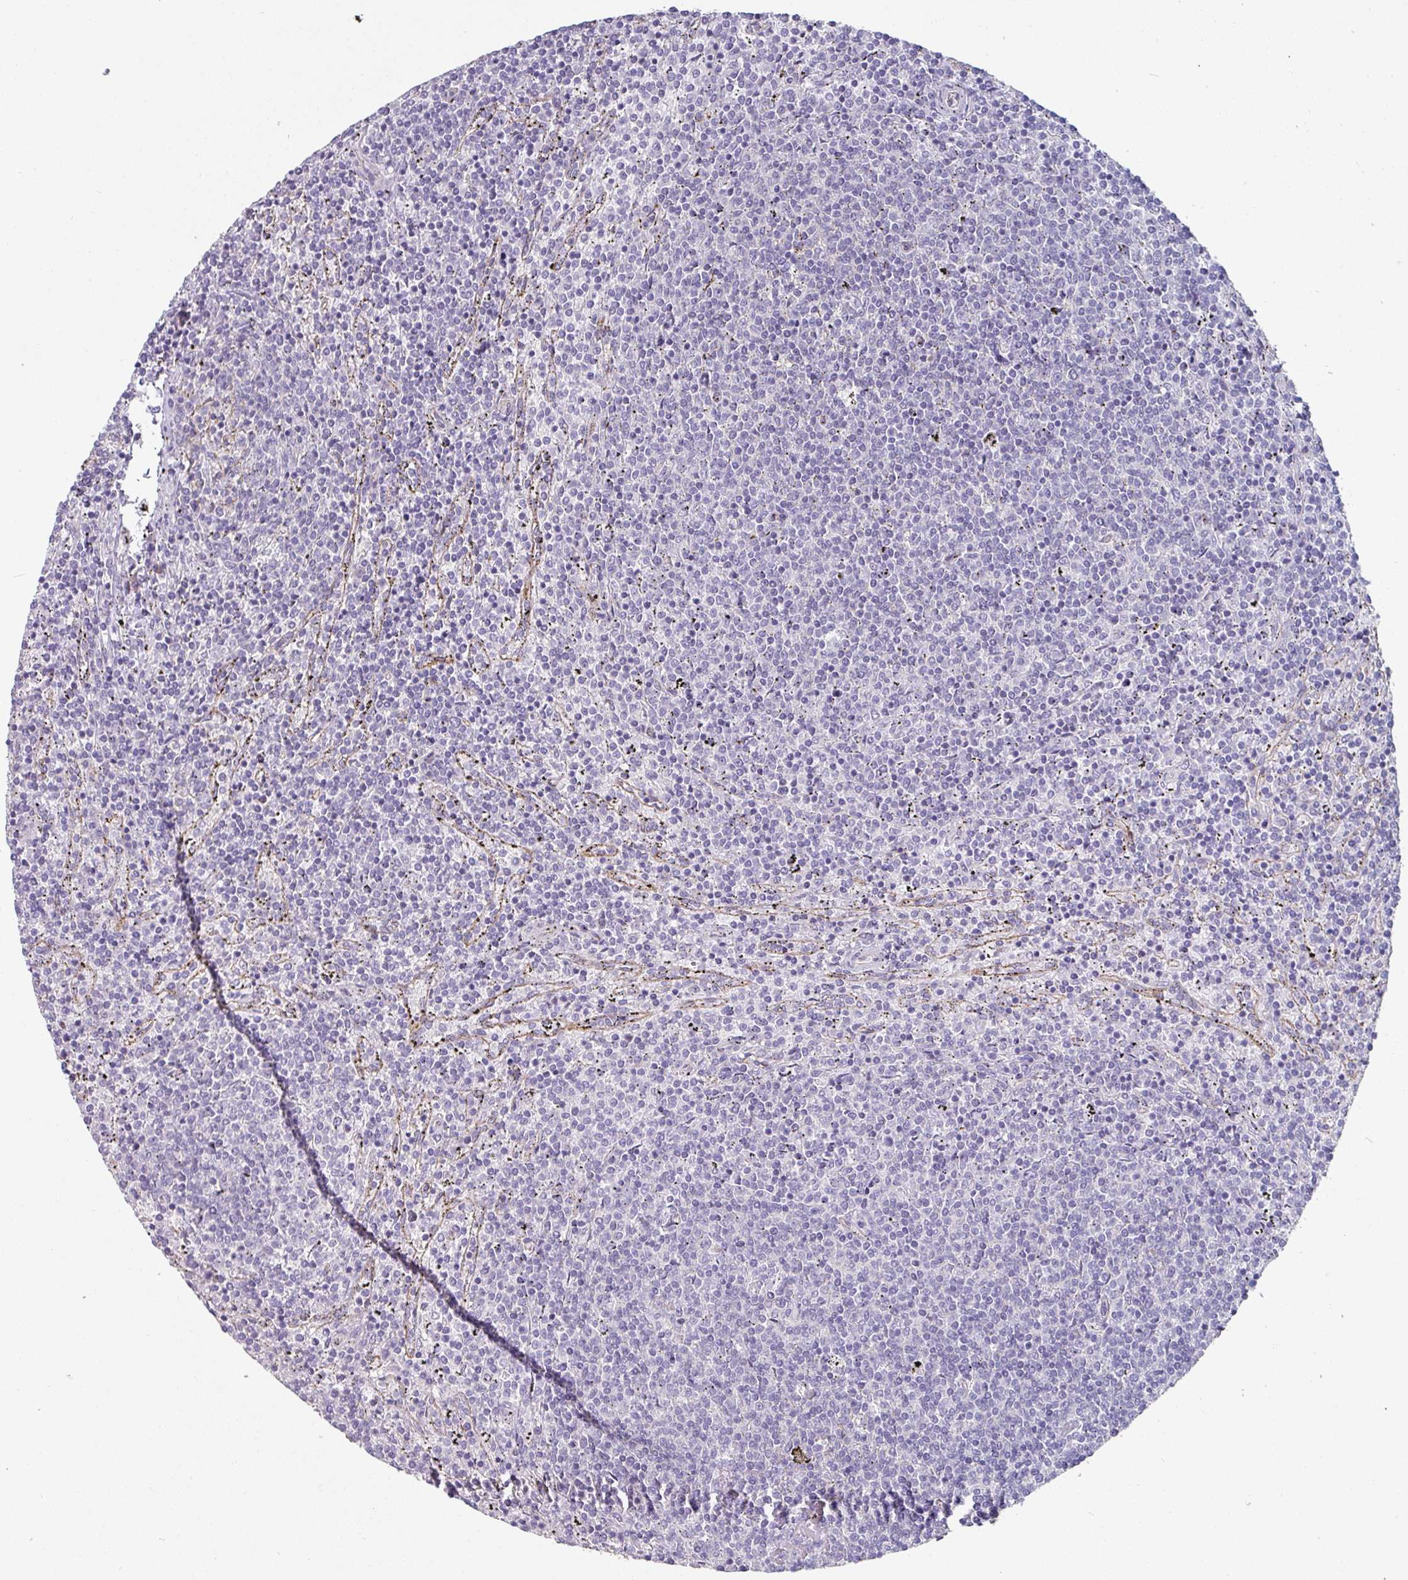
{"staining": {"intensity": "negative", "quantity": "none", "location": "none"}, "tissue": "lymphoma", "cell_type": "Tumor cells", "image_type": "cancer", "snomed": [{"axis": "morphology", "description": "Malignant lymphoma, non-Hodgkin's type, Low grade"}, {"axis": "topography", "description": "Spleen"}], "caption": "The immunohistochemistry histopathology image has no significant positivity in tumor cells of lymphoma tissue.", "gene": "JUP", "patient": {"sex": "female", "age": 50}}